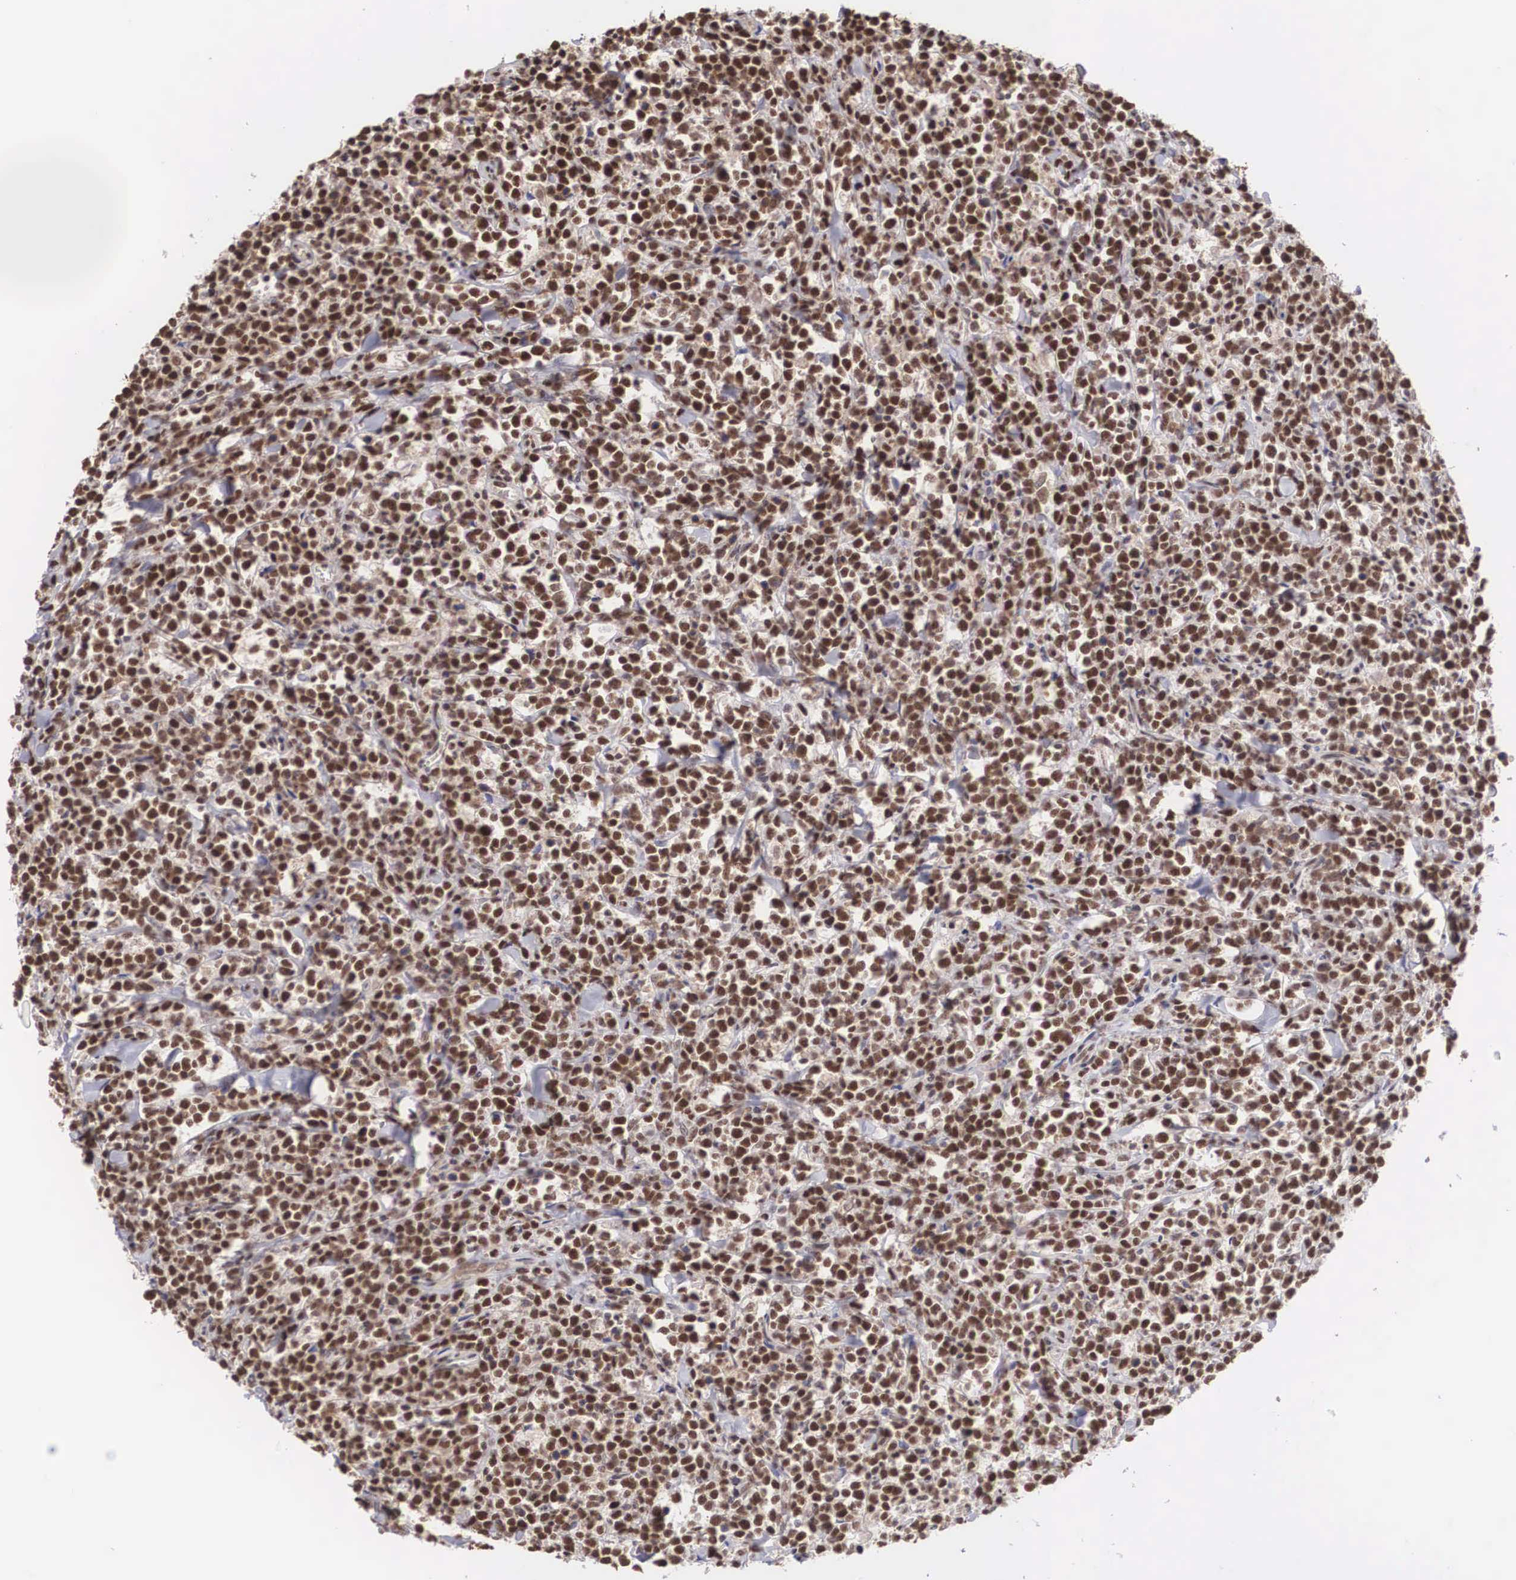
{"staining": {"intensity": "moderate", "quantity": ">75%", "location": "nuclear"}, "tissue": "lymphoma", "cell_type": "Tumor cells", "image_type": "cancer", "snomed": [{"axis": "morphology", "description": "Malignant lymphoma, non-Hodgkin's type, High grade"}, {"axis": "topography", "description": "Small intestine"}, {"axis": "topography", "description": "Colon"}], "caption": "Tumor cells exhibit moderate nuclear positivity in about >75% of cells in malignant lymphoma, non-Hodgkin's type (high-grade).", "gene": "HTATSF1", "patient": {"sex": "male", "age": 8}}